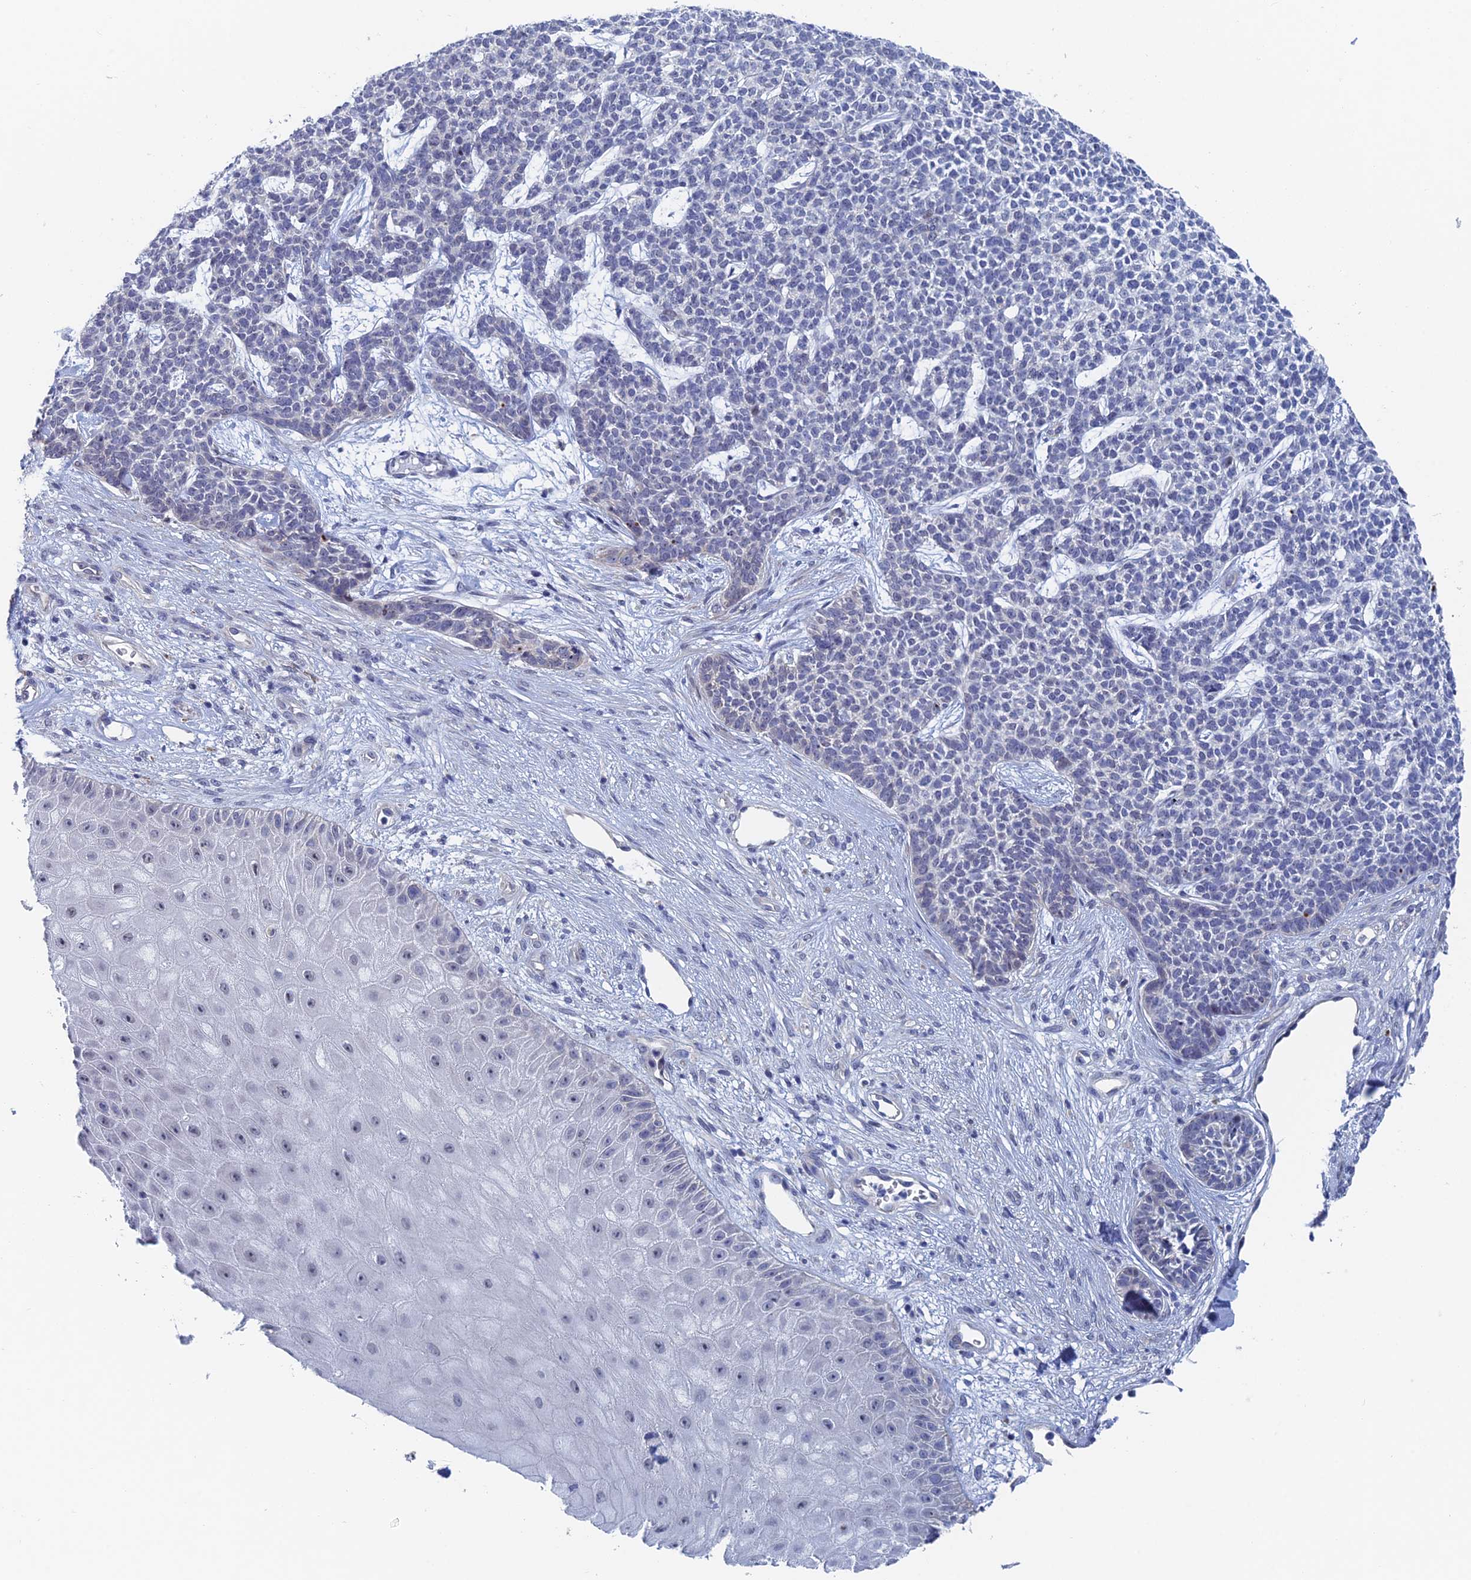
{"staining": {"intensity": "negative", "quantity": "none", "location": "none"}, "tissue": "skin cancer", "cell_type": "Tumor cells", "image_type": "cancer", "snomed": [{"axis": "morphology", "description": "Basal cell carcinoma"}, {"axis": "topography", "description": "Skin"}], "caption": "This is an immunohistochemistry (IHC) histopathology image of skin cancer (basal cell carcinoma). There is no expression in tumor cells.", "gene": "GMNC", "patient": {"sex": "female", "age": 84}}